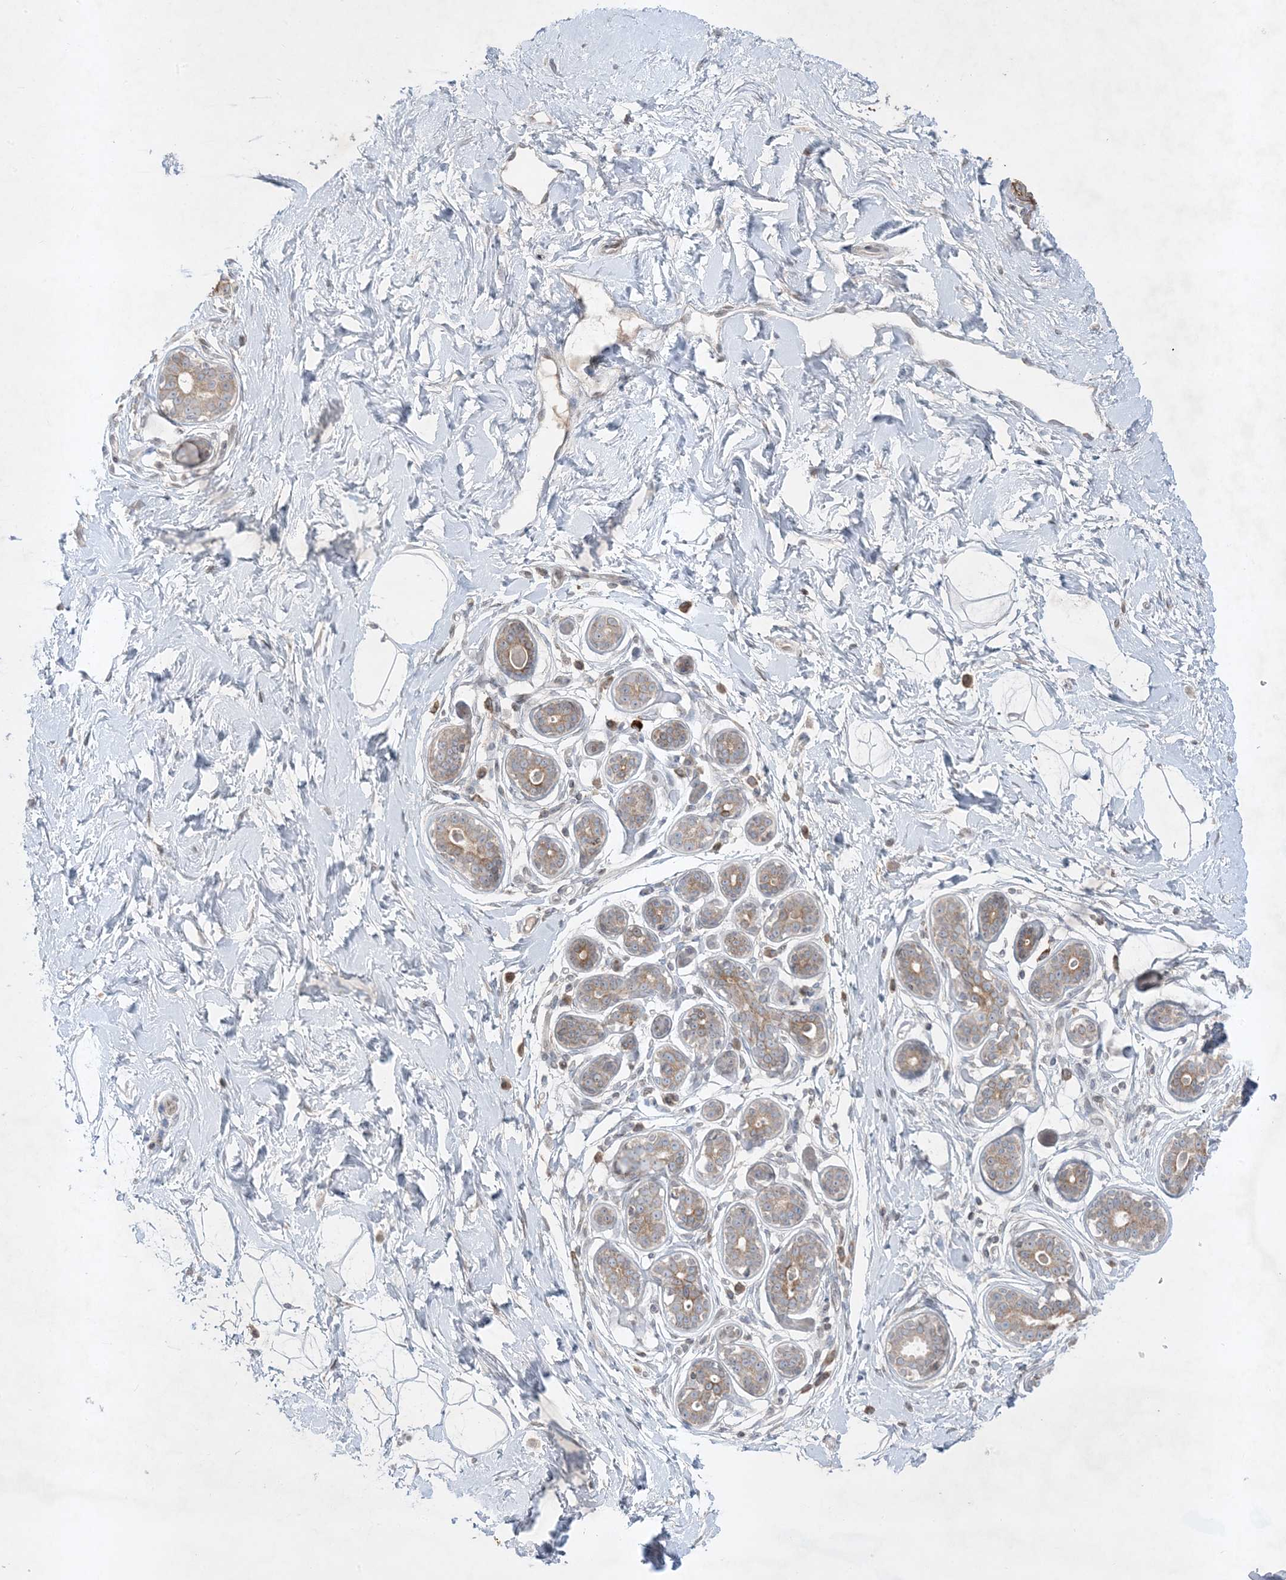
{"staining": {"intensity": "negative", "quantity": "none", "location": "none"}, "tissue": "breast", "cell_type": "Adipocytes", "image_type": "normal", "snomed": [{"axis": "morphology", "description": "Normal tissue, NOS"}, {"axis": "morphology", "description": "Adenoma, NOS"}, {"axis": "topography", "description": "Breast"}], "caption": "Immunohistochemistry (IHC) image of unremarkable breast: breast stained with DAB shows no significant protein positivity in adipocytes. (Stains: DAB (3,3'-diaminobenzidine) immunohistochemistry (IHC) with hematoxylin counter stain, Microscopy: brightfield microscopy at high magnification).", "gene": "FNDC1", "patient": {"sex": "female", "age": 23}}